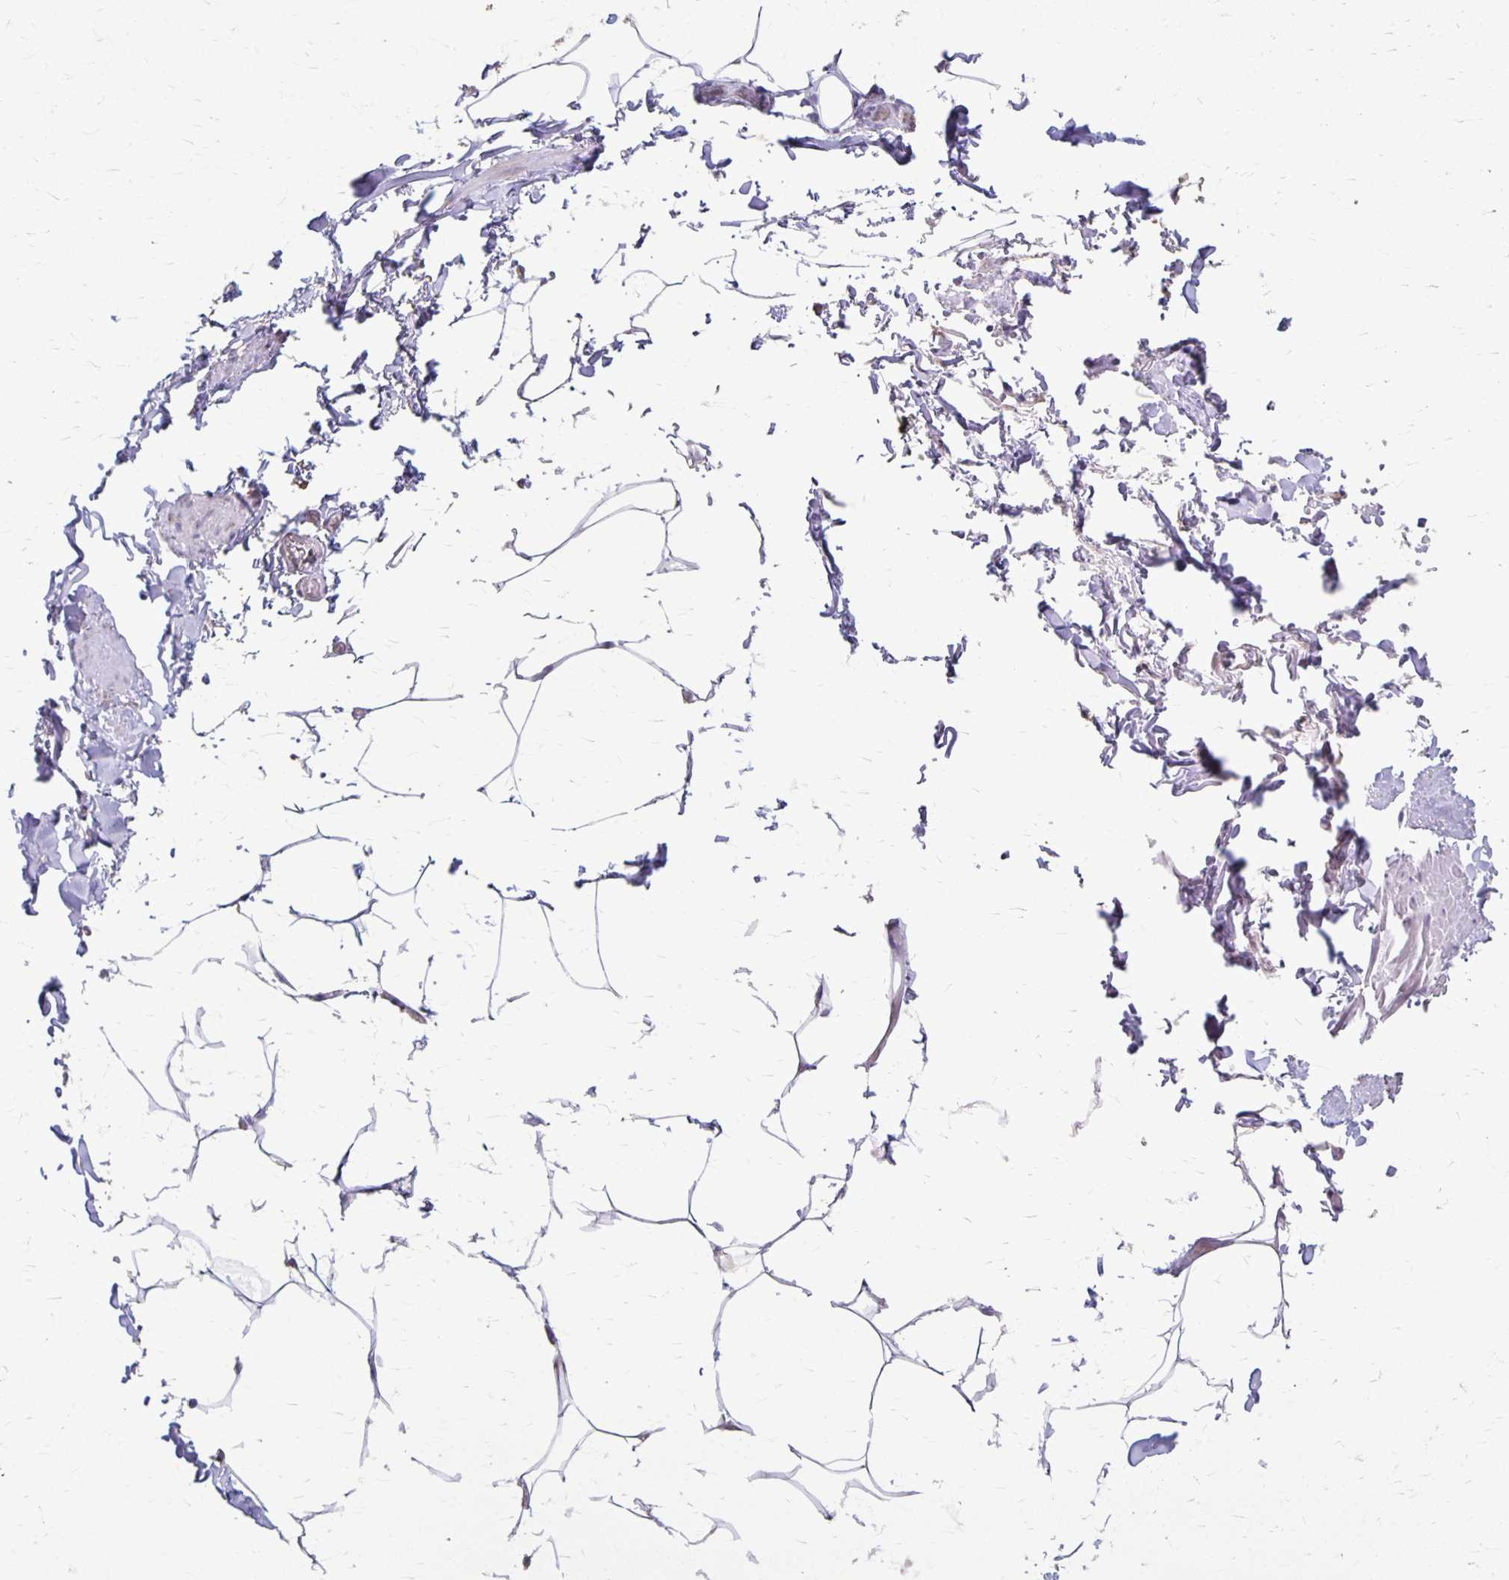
{"staining": {"intensity": "negative", "quantity": "none", "location": "none"}, "tissue": "adipose tissue", "cell_type": "Adipocytes", "image_type": "normal", "snomed": [{"axis": "morphology", "description": "Normal tissue, NOS"}, {"axis": "topography", "description": "Vascular tissue"}, {"axis": "topography", "description": "Peripheral nerve tissue"}], "caption": "This photomicrograph is of unremarkable adipose tissue stained with IHC to label a protein in brown with the nuclei are counter-stained blue. There is no positivity in adipocytes. (DAB (3,3'-diaminobenzidine) IHC with hematoxylin counter stain).", "gene": "PPP1R3E", "patient": {"sex": "male", "age": 41}}